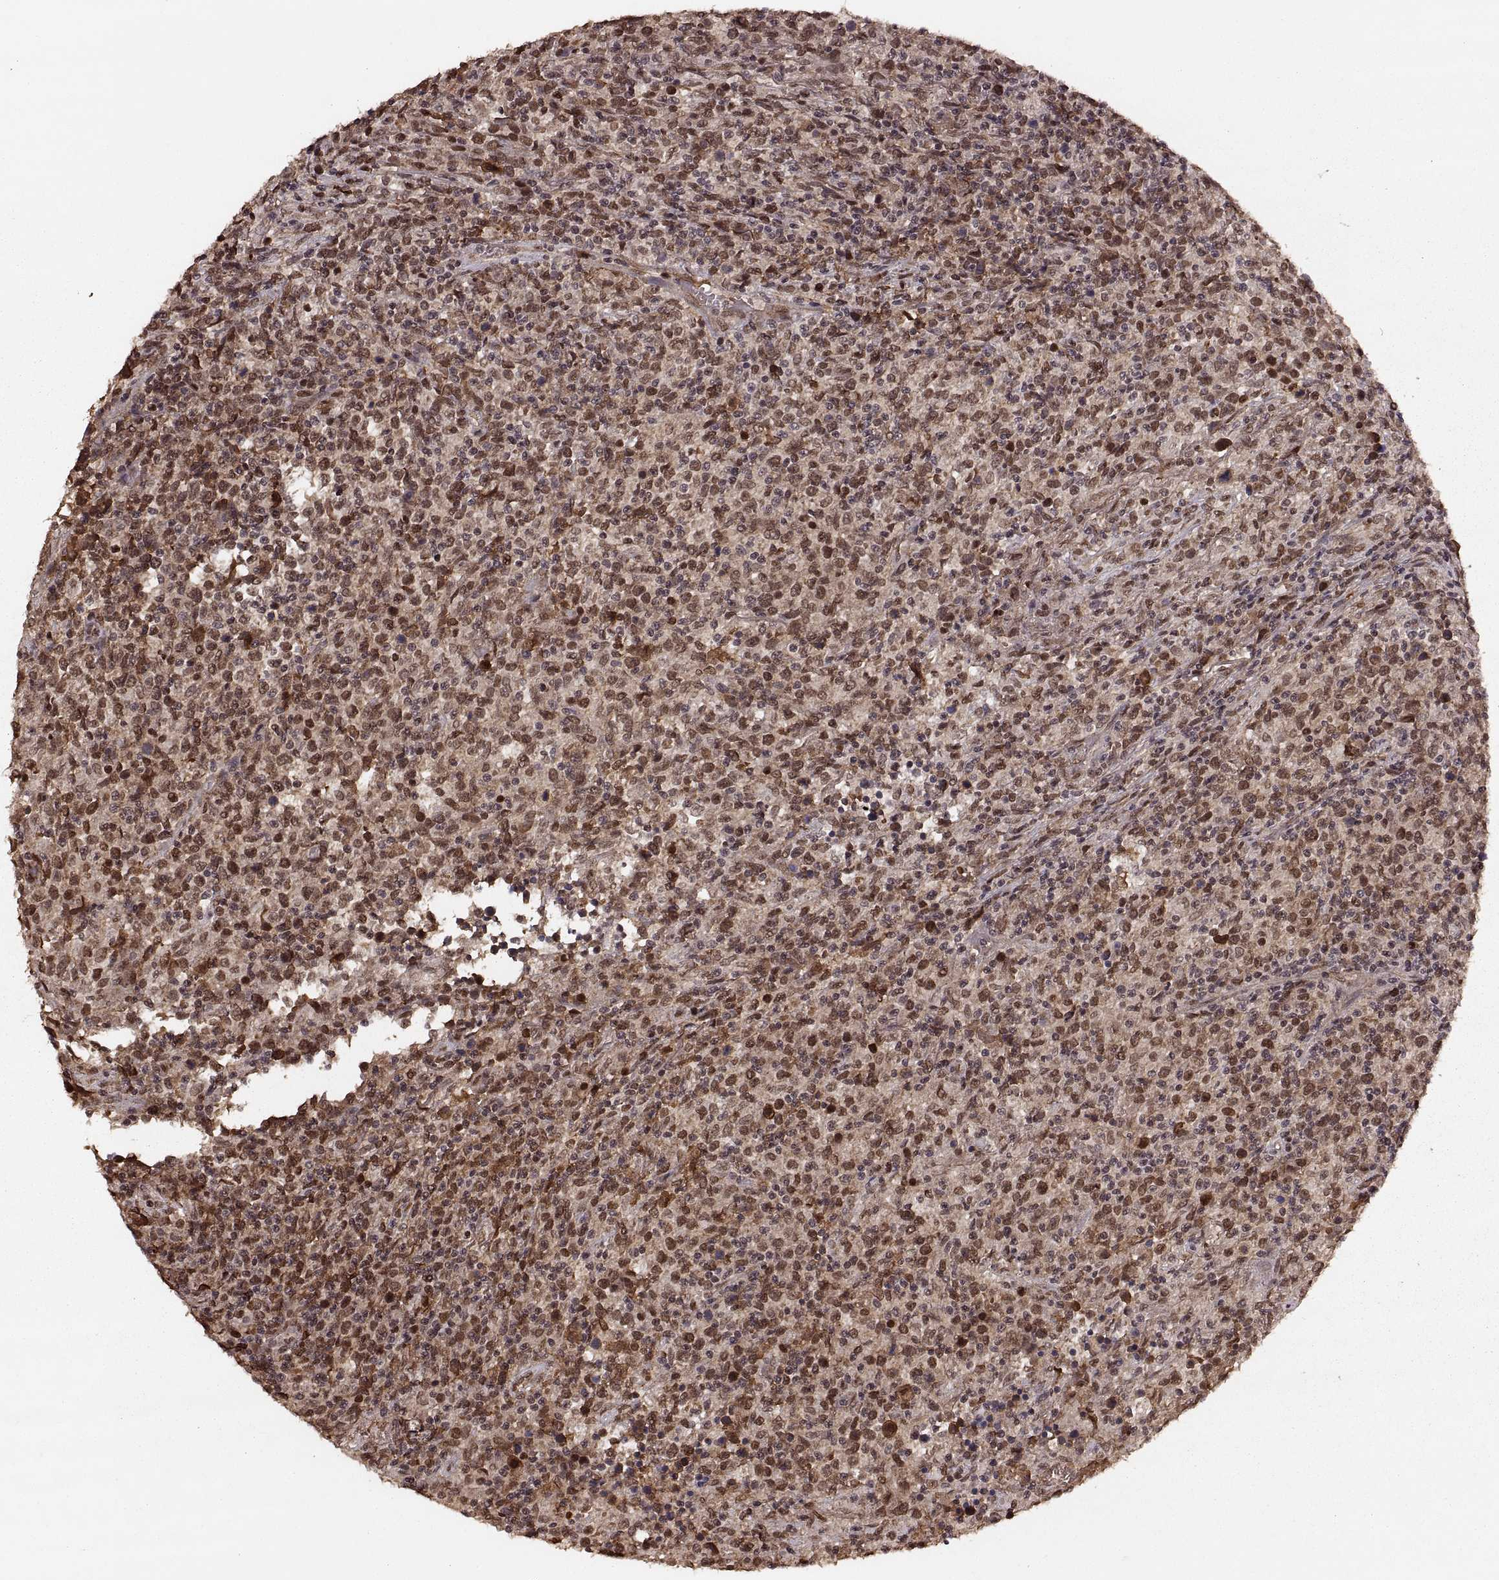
{"staining": {"intensity": "moderate", "quantity": ">75%", "location": "nuclear"}, "tissue": "lymphoma", "cell_type": "Tumor cells", "image_type": "cancer", "snomed": [{"axis": "morphology", "description": "Malignant lymphoma, non-Hodgkin's type, High grade"}, {"axis": "topography", "description": "Lung"}], "caption": "High-magnification brightfield microscopy of malignant lymphoma, non-Hodgkin's type (high-grade) stained with DAB (3,3'-diaminobenzidine) (brown) and counterstained with hematoxylin (blue). tumor cells exhibit moderate nuclear expression is identified in approximately>75% of cells. (DAB IHC with brightfield microscopy, high magnification).", "gene": "RFT1", "patient": {"sex": "male", "age": 79}}